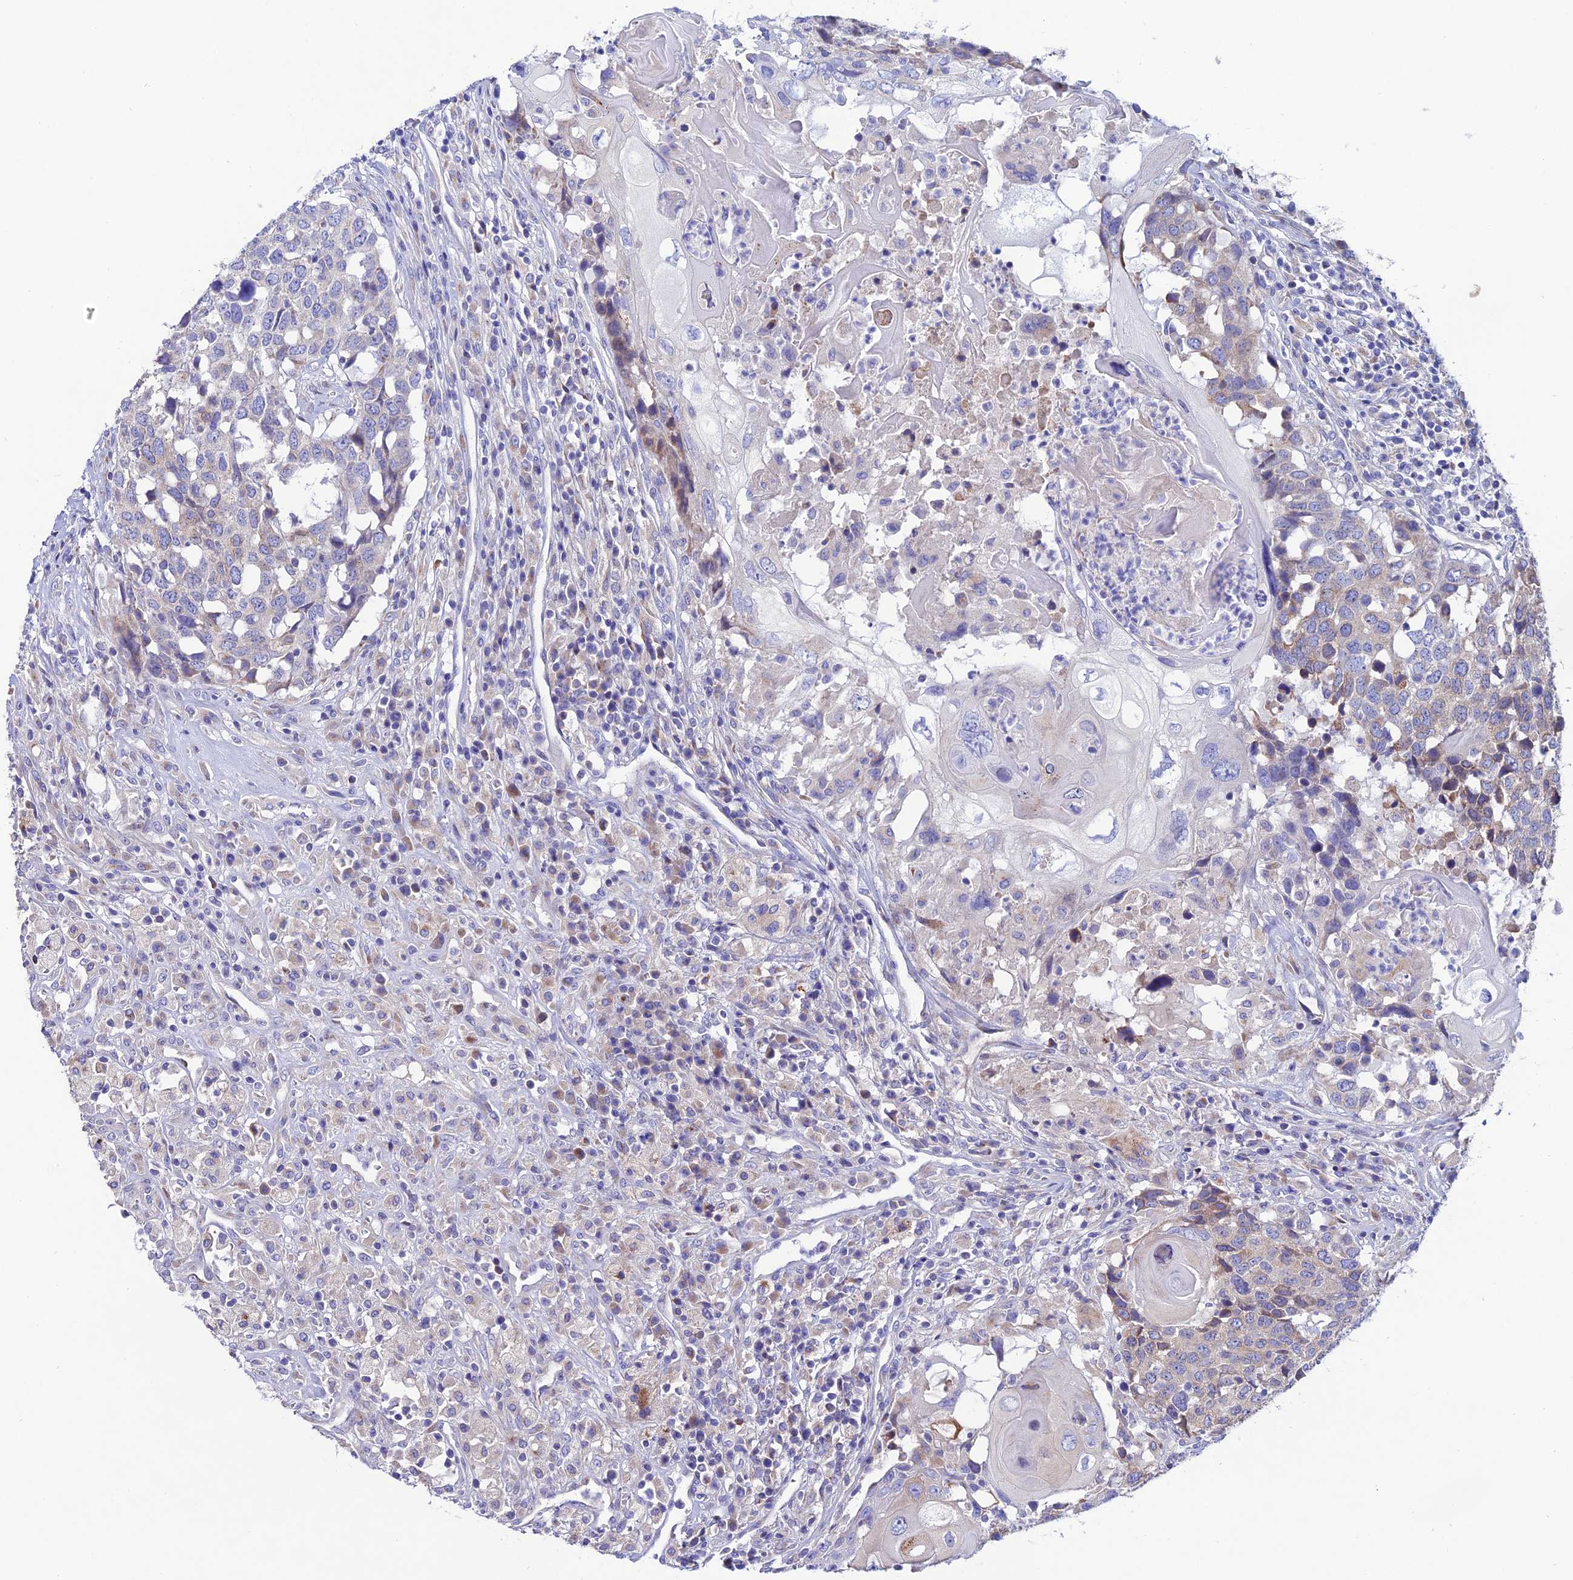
{"staining": {"intensity": "negative", "quantity": "none", "location": "none"}, "tissue": "head and neck cancer", "cell_type": "Tumor cells", "image_type": "cancer", "snomed": [{"axis": "morphology", "description": "Squamous cell carcinoma, NOS"}, {"axis": "topography", "description": "Head-Neck"}], "caption": "The image exhibits no significant expression in tumor cells of head and neck cancer.", "gene": "OR51Q1", "patient": {"sex": "male", "age": 66}}